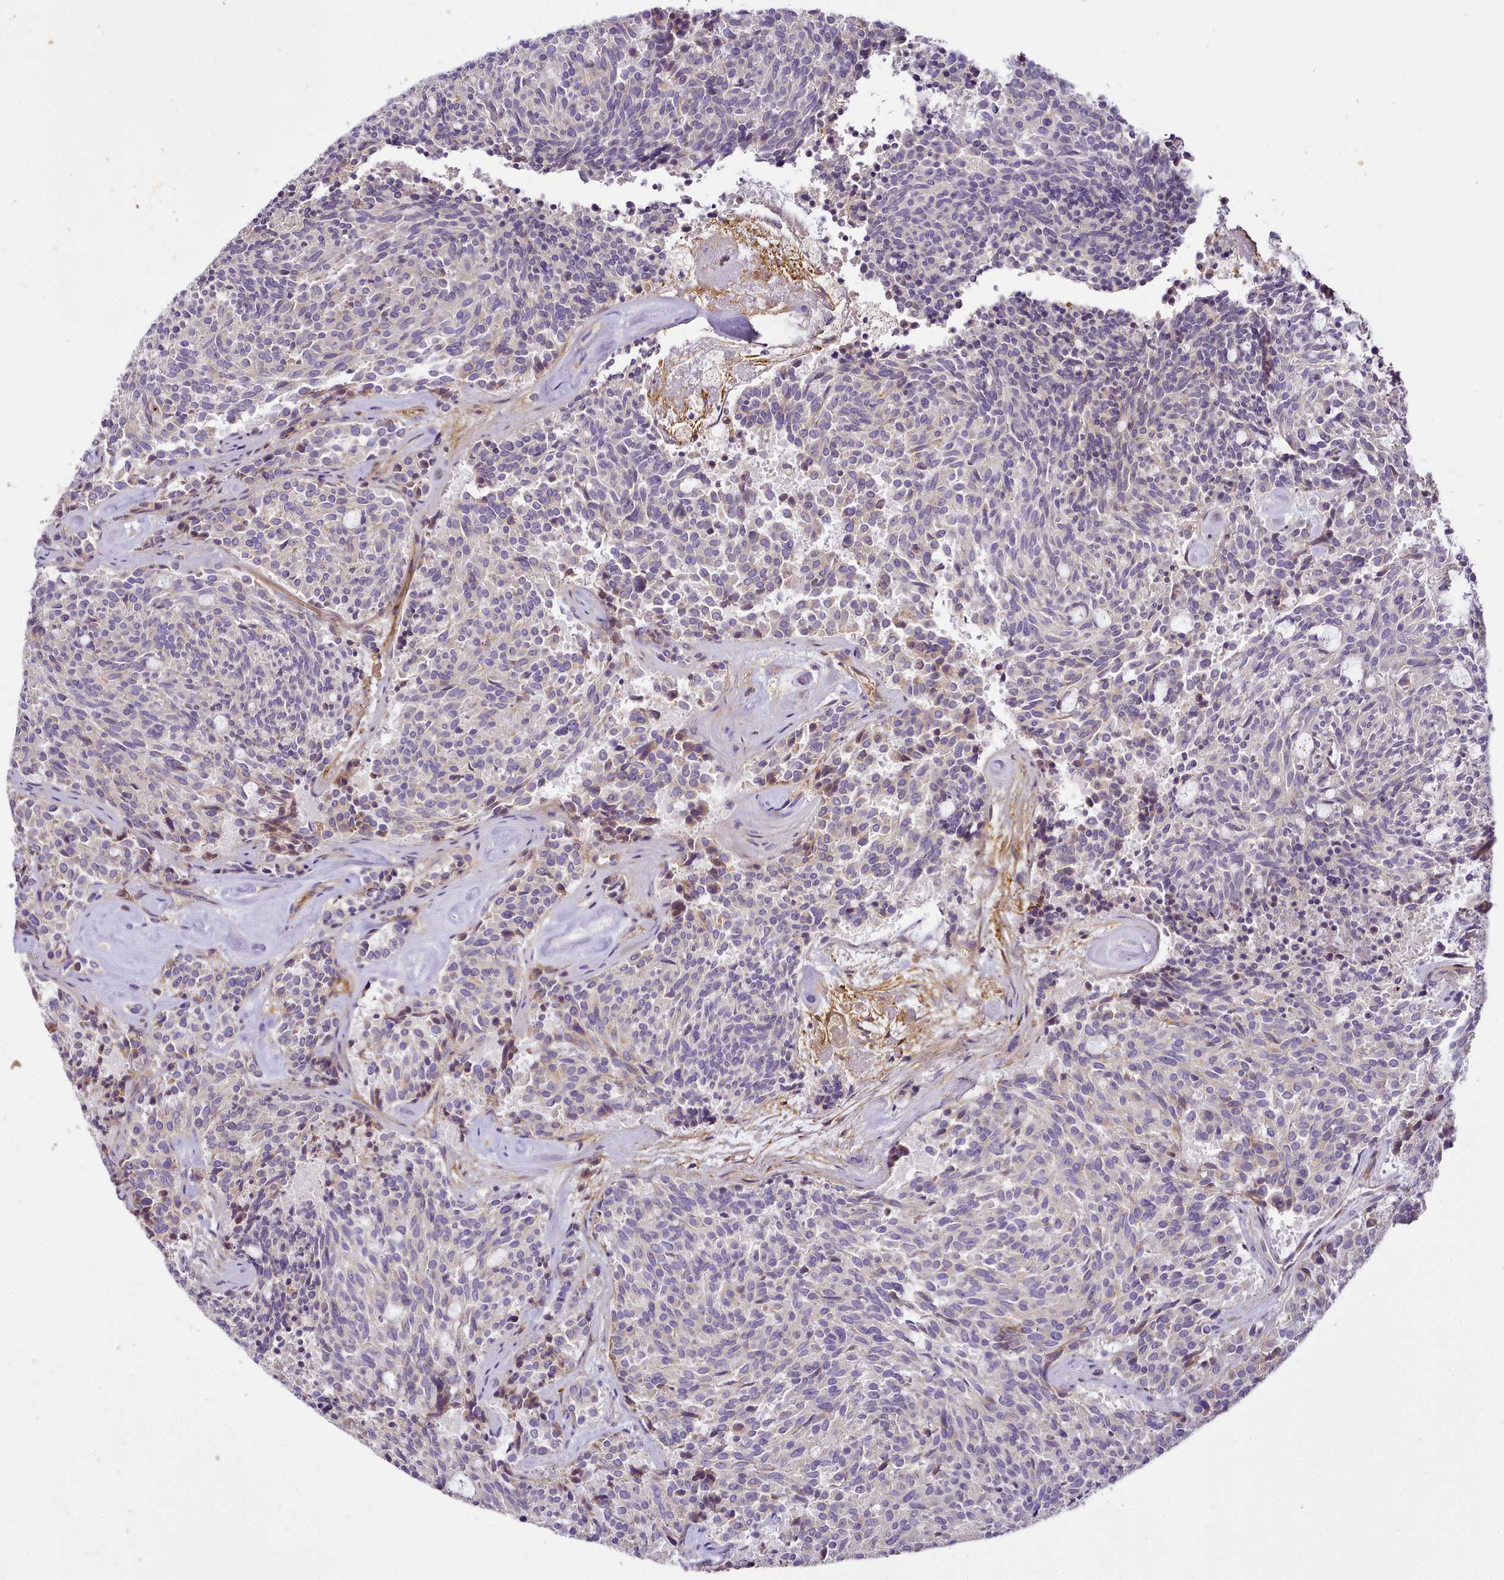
{"staining": {"intensity": "negative", "quantity": "none", "location": "none"}, "tissue": "carcinoid", "cell_type": "Tumor cells", "image_type": "cancer", "snomed": [{"axis": "morphology", "description": "Carcinoid, malignant, NOS"}, {"axis": "topography", "description": "Pancreas"}], "caption": "An image of carcinoid stained for a protein exhibits no brown staining in tumor cells.", "gene": "NBPF1", "patient": {"sex": "female", "age": 54}}